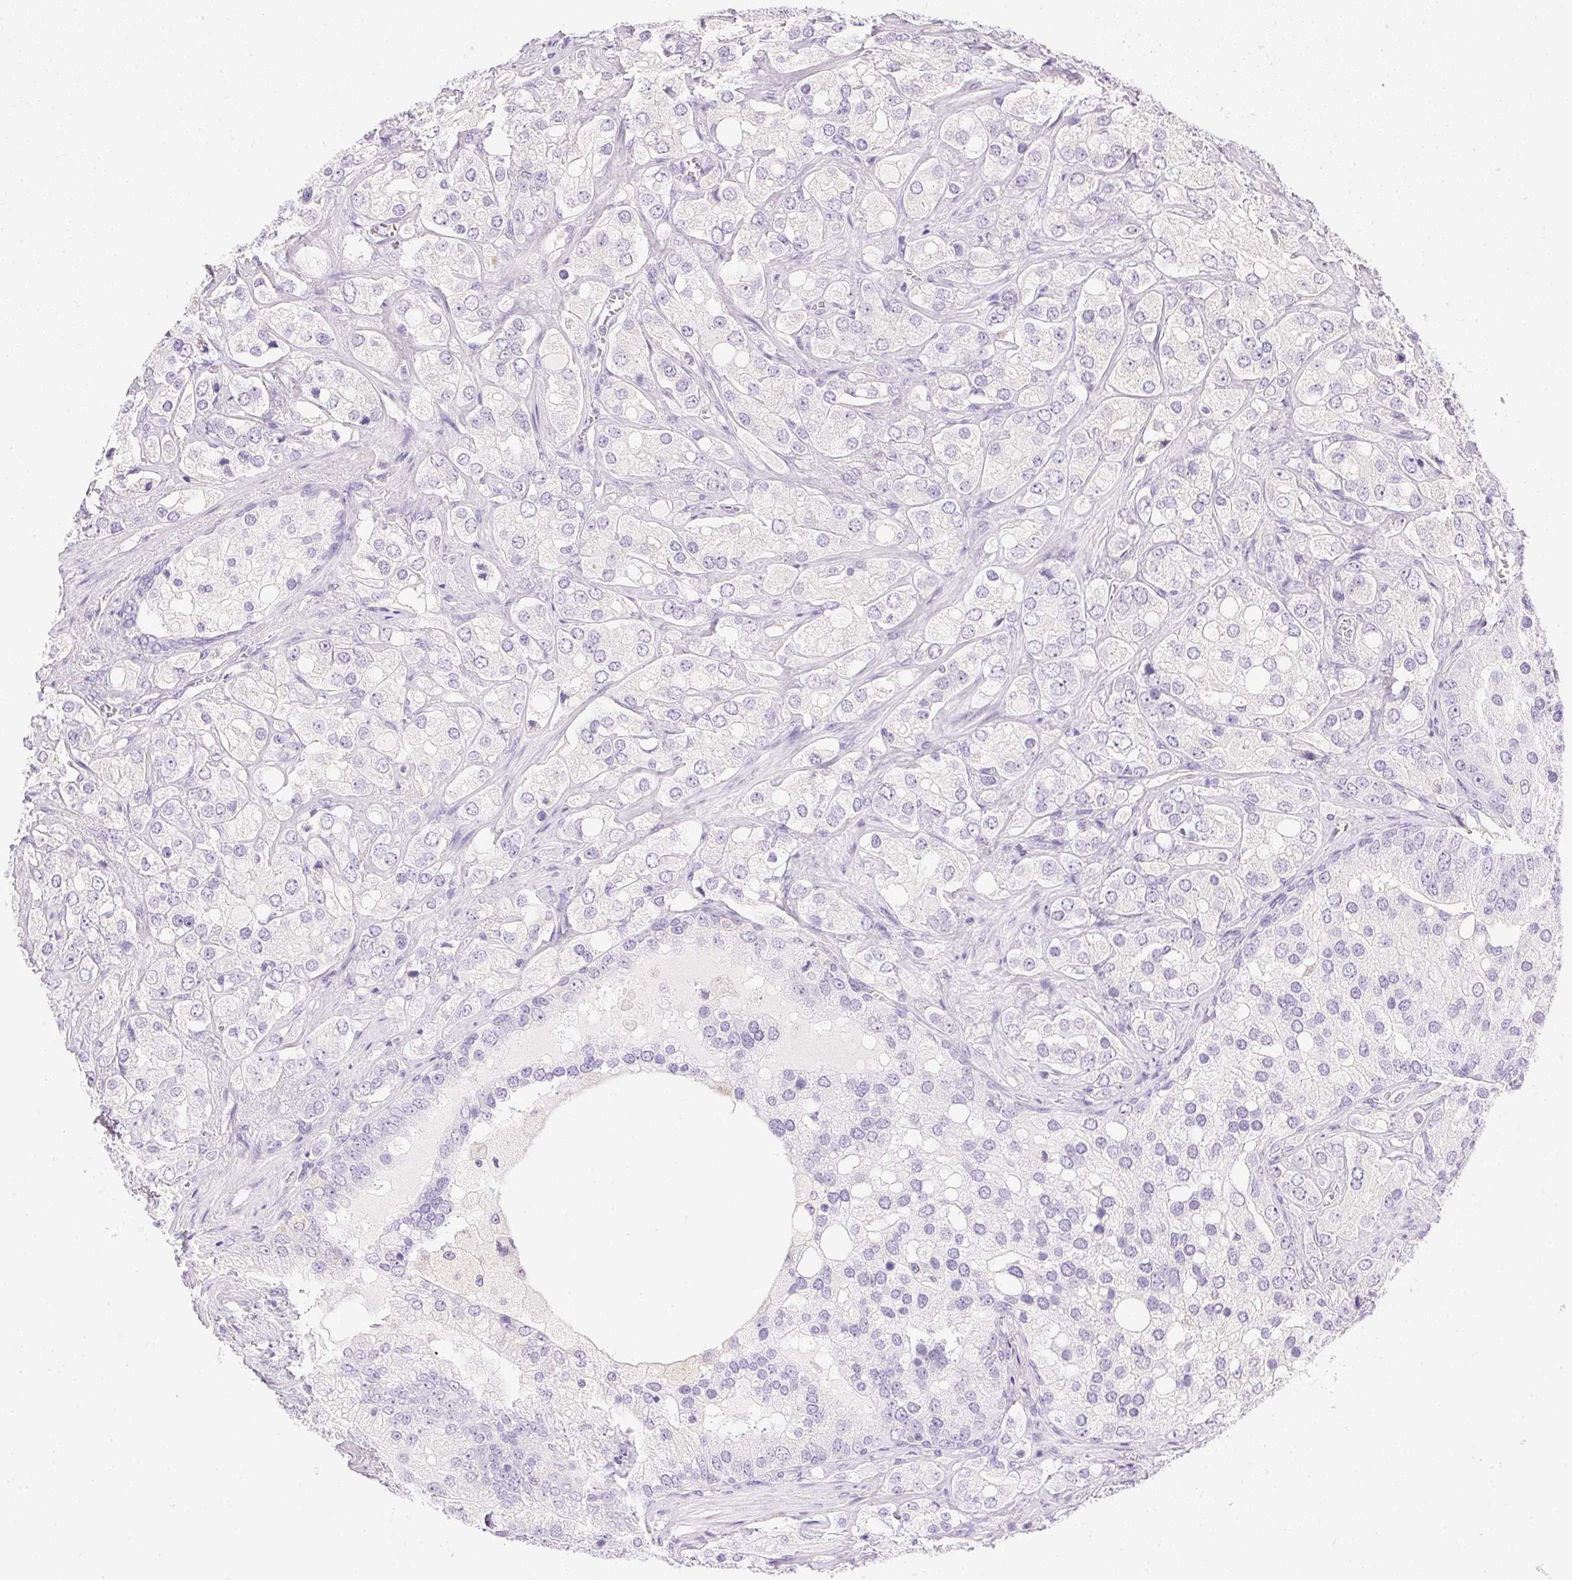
{"staining": {"intensity": "negative", "quantity": "none", "location": "none"}, "tissue": "prostate cancer", "cell_type": "Tumor cells", "image_type": "cancer", "snomed": [{"axis": "morphology", "description": "Adenocarcinoma, High grade"}, {"axis": "topography", "description": "Prostate"}], "caption": "A high-resolution micrograph shows immunohistochemistry (IHC) staining of prostate cancer (high-grade adenocarcinoma), which exhibits no significant positivity in tumor cells. Brightfield microscopy of immunohistochemistry stained with DAB (3,3'-diaminobenzidine) (brown) and hematoxylin (blue), captured at high magnification.", "gene": "ATP6V1G3", "patient": {"sex": "male", "age": 67}}